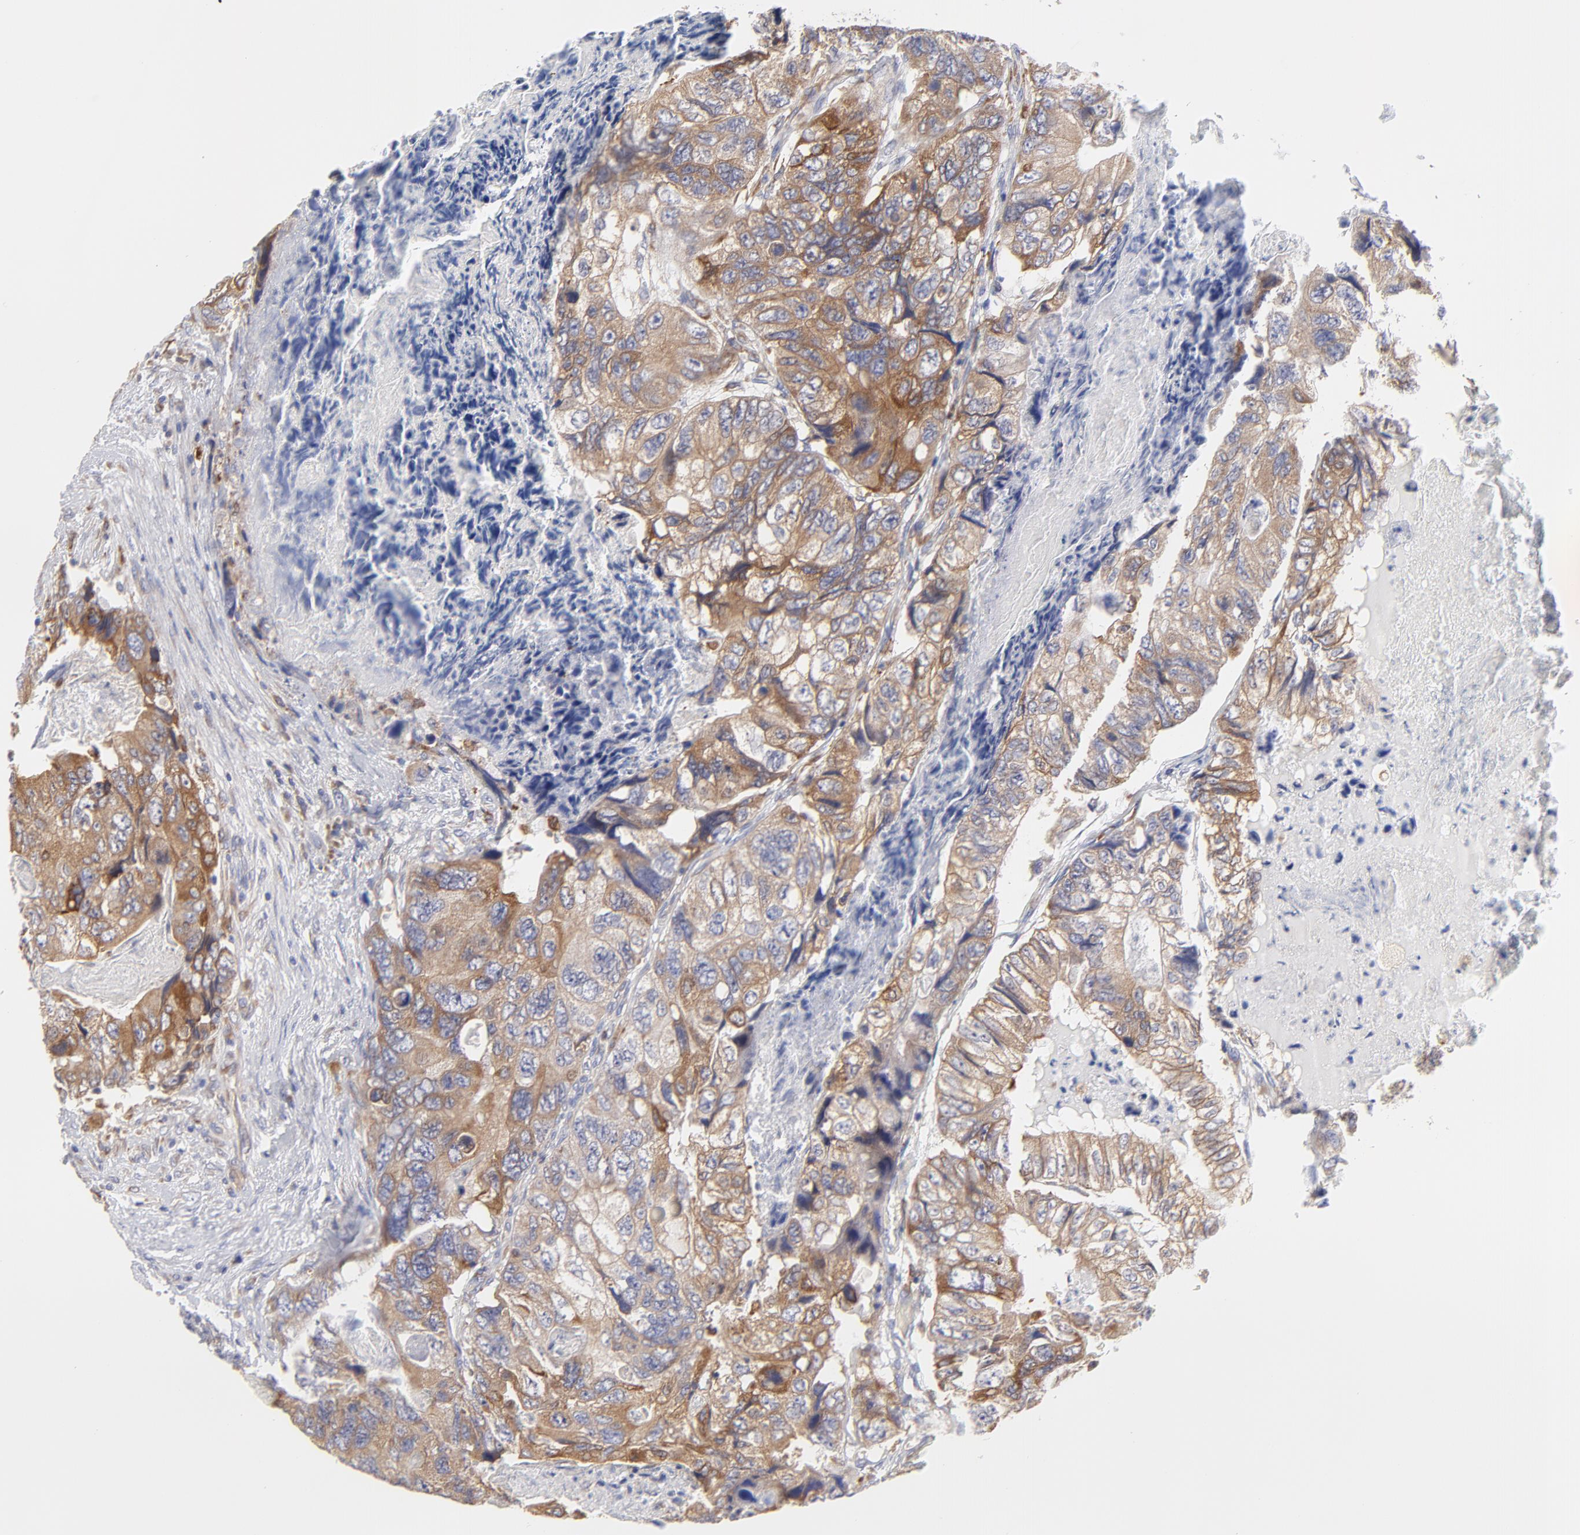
{"staining": {"intensity": "moderate", "quantity": ">75%", "location": "cytoplasmic/membranous"}, "tissue": "colorectal cancer", "cell_type": "Tumor cells", "image_type": "cancer", "snomed": [{"axis": "morphology", "description": "Adenocarcinoma, NOS"}, {"axis": "topography", "description": "Rectum"}], "caption": "Human colorectal adenocarcinoma stained for a protein (brown) shows moderate cytoplasmic/membranous positive staining in approximately >75% of tumor cells.", "gene": "MOSPD2", "patient": {"sex": "female", "age": 82}}